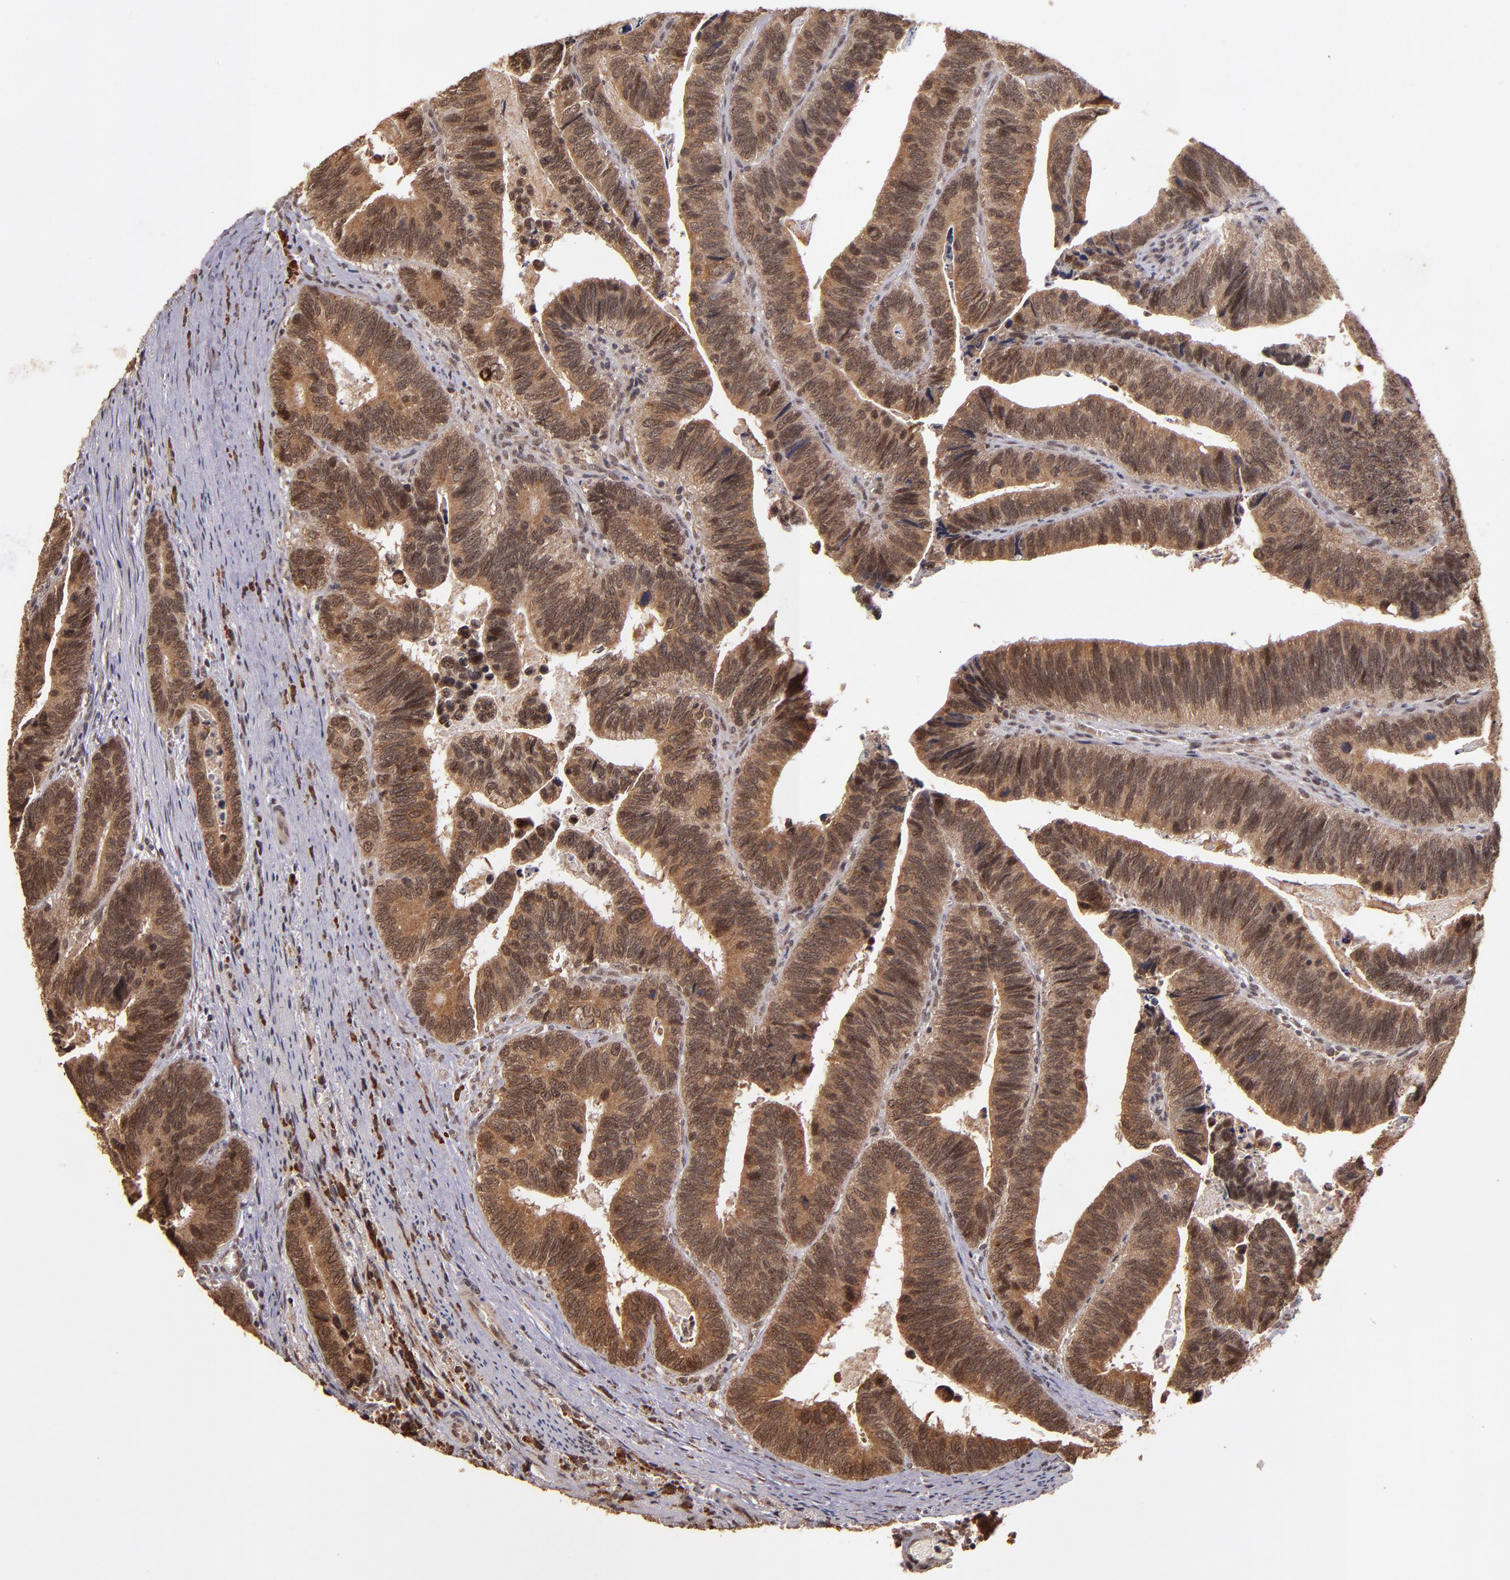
{"staining": {"intensity": "moderate", "quantity": ">75%", "location": "cytoplasmic/membranous"}, "tissue": "colorectal cancer", "cell_type": "Tumor cells", "image_type": "cancer", "snomed": [{"axis": "morphology", "description": "Adenocarcinoma, NOS"}, {"axis": "topography", "description": "Colon"}], "caption": "Protein staining of colorectal cancer (adenocarcinoma) tissue reveals moderate cytoplasmic/membranous staining in approximately >75% of tumor cells. (Brightfield microscopy of DAB IHC at high magnification).", "gene": "RIOK3", "patient": {"sex": "male", "age": 72}}